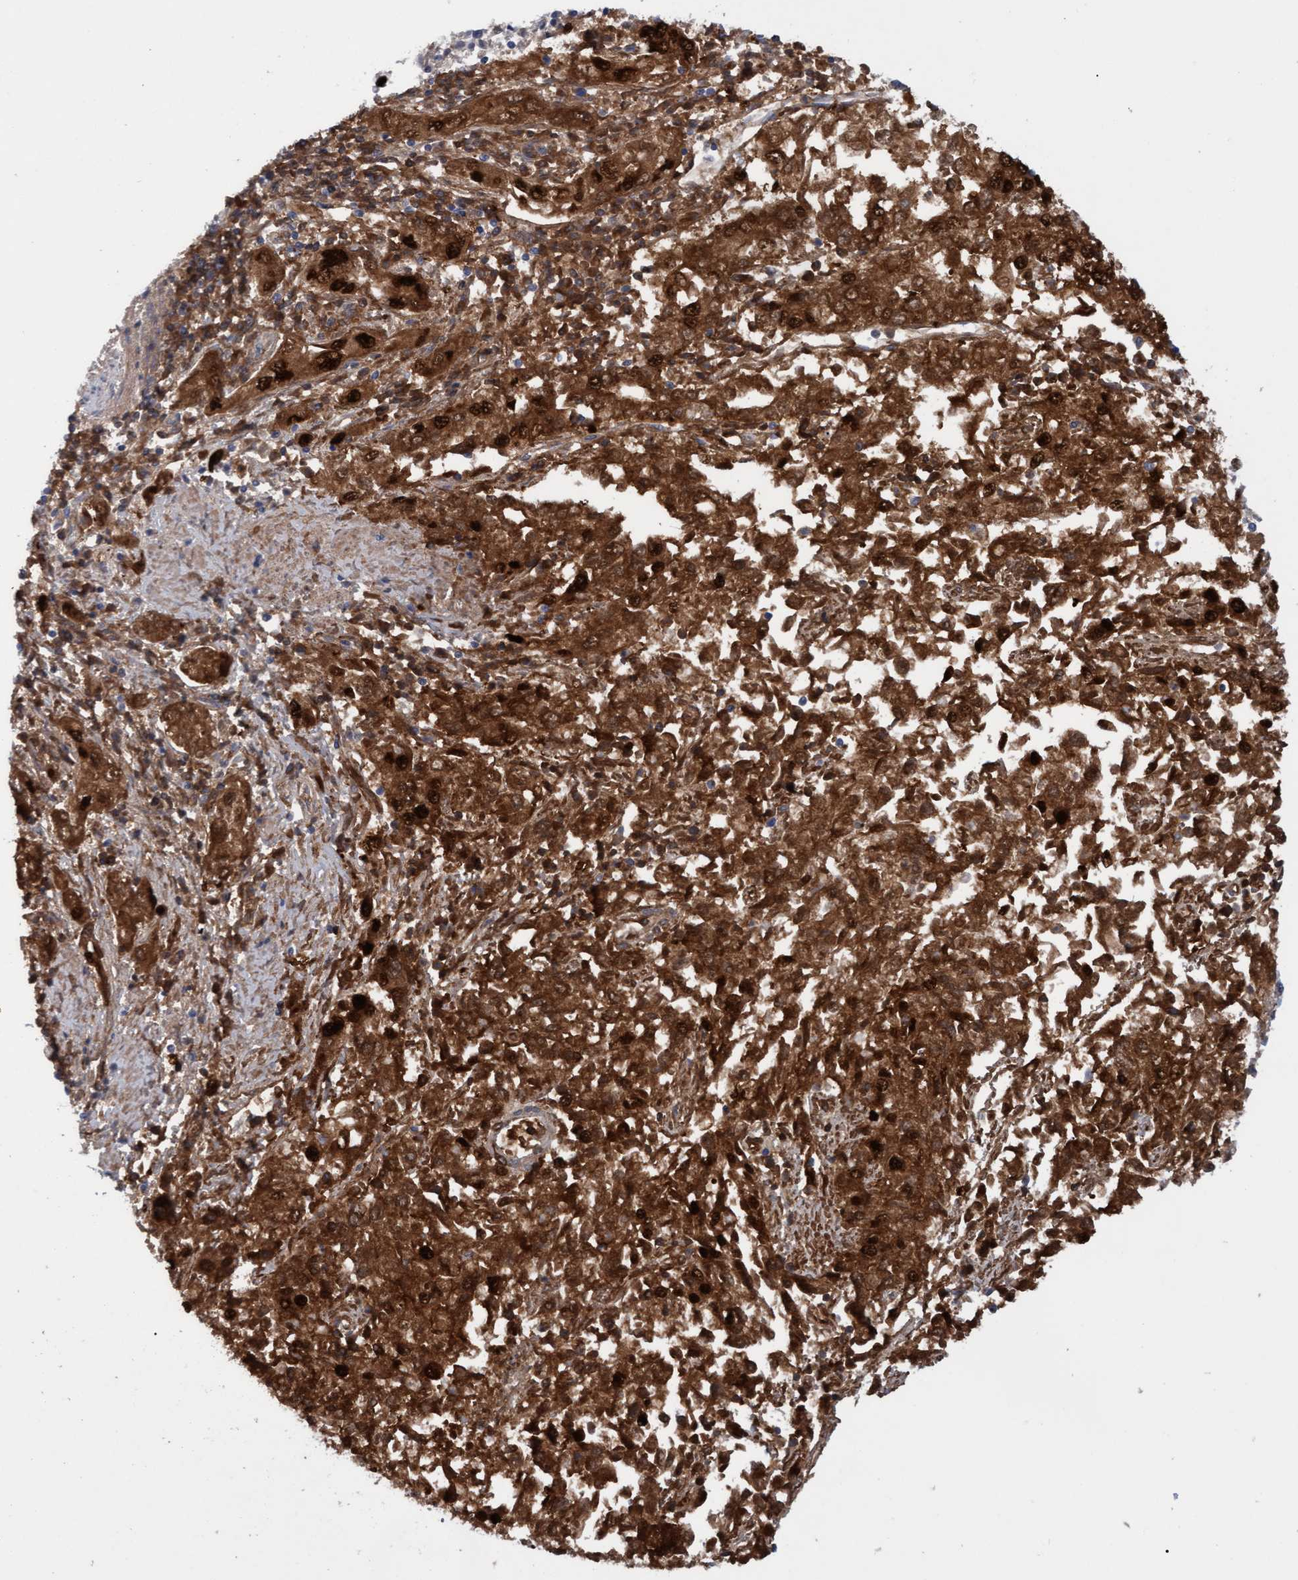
{"staining": {"intensity": "strong", "quantity": ">75%", "location": "cytoplasmic/membranous,nuclear"}, "tissue": "endometrial cancer", "cell_type": "Tumor cells", "image_type": "cancer", "snomed": [{"axis": "morphology", "description": "Adenocarcinoma, NOS"}, {"axis": "topography", "description": "Endometrium"}], "caption": "Strong cytoplasmic/membranous and nuclear positivity for a protein is appreciated in approximately >75% of tumor cells of adenocarcinoma (endometrial) using immunohistochemistry.", "gene": "PINX1", "patient": {"sex": "female", "age": 49}}